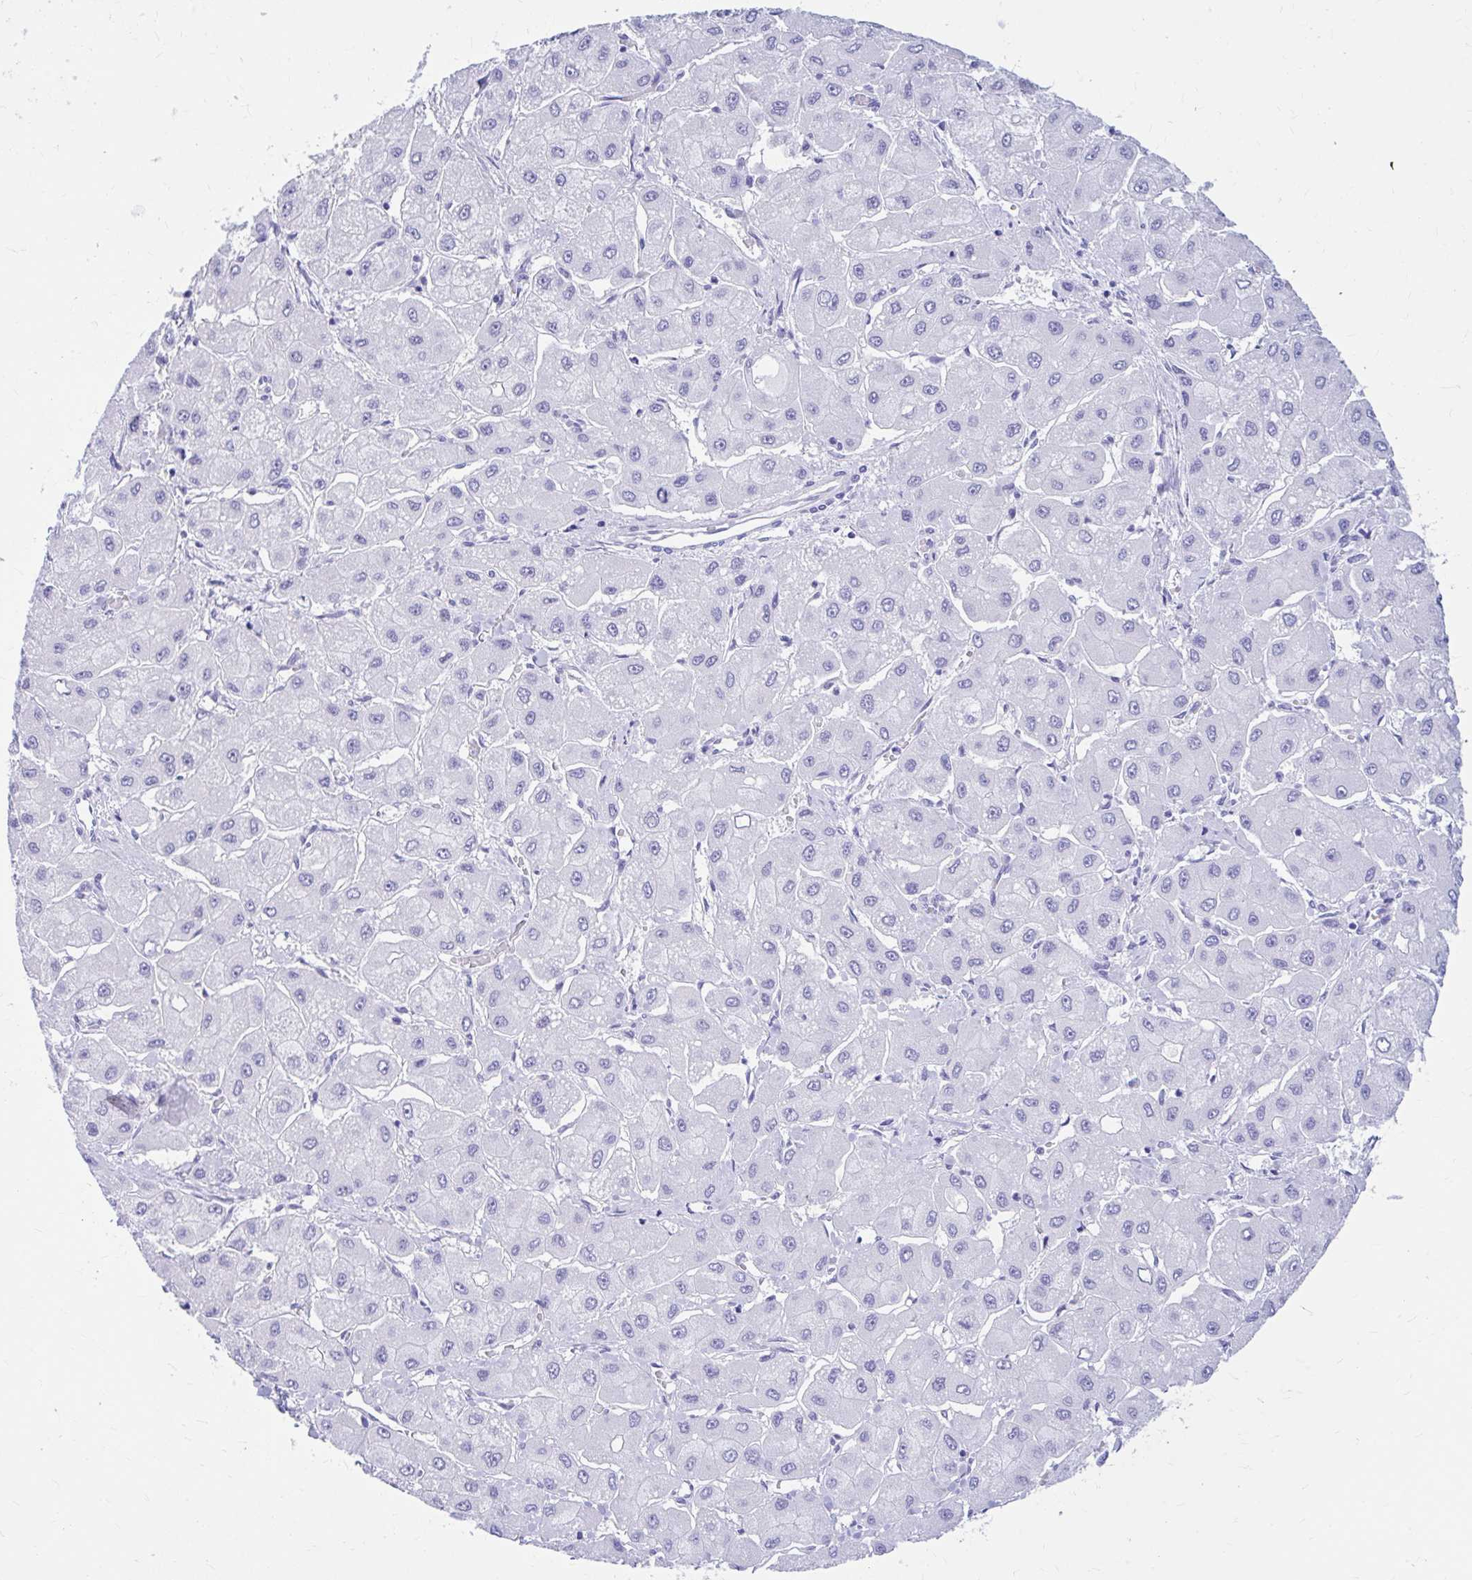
{"staining": {"intensity": "negative", "quantity": "none", "location": "none"}, "tissue": "liver cancer", "cell_type": "Tumor cells", "image_type": "cancer", "snomed": [{"axis": "morphology", "description": "Carcinoma, Hepatocellular, NOS"}, {"axis": "topography", "description": "Liver"}], "caption": "A photomicrograph of human liver cancer (hepatocellular carcinoma) is negative for staining in tumor cells.", "gene": "NSG2", "patient": {"sex": "male", "age": 40}}